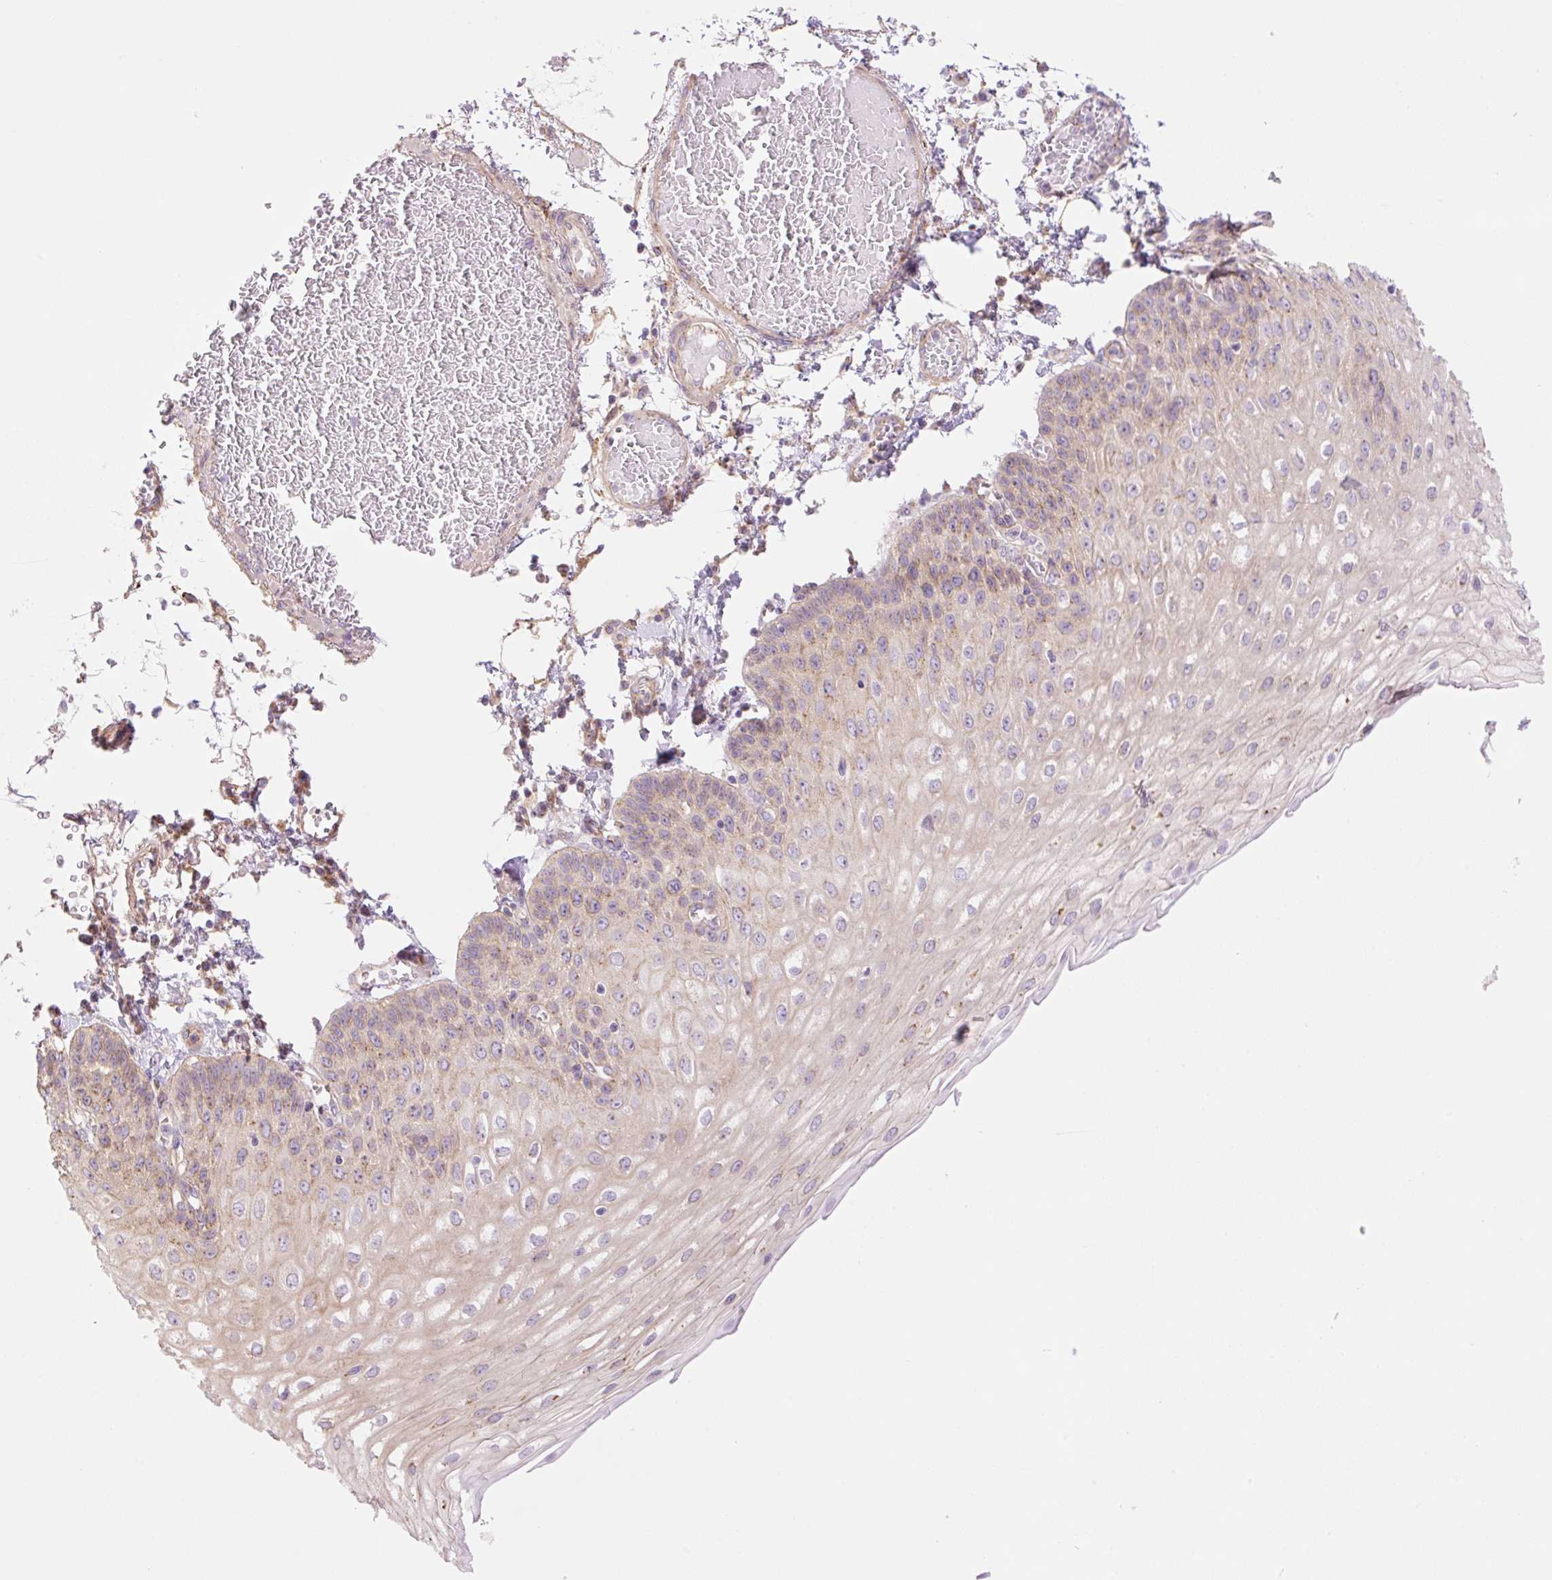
{"staining": {"intensity": "weak", "quantity": "25%-75%", "location": "cytoplasmic/membranous"}, "tissue": "esophagus", "cell_type": "Squamous epithelial cells", "image_type": "normal", "snomed": [{"axis": "morphology", "description": "Normal tissue, NOS"}, {"axis": "morphology", "description": "Adenocarcinoma, NOS"}, {"axis": "topography", "description": "Esophagus"}], "caption": "A brown stain labels weak cytoplasmic/membranous positivity of a protein in squamous epithelial cells of benign esophagus. (DAB = brown stain, brightfield microscopy at high magnification).", "gene": "NLRP5", "patient": {"sex": "male", "age": 81}}